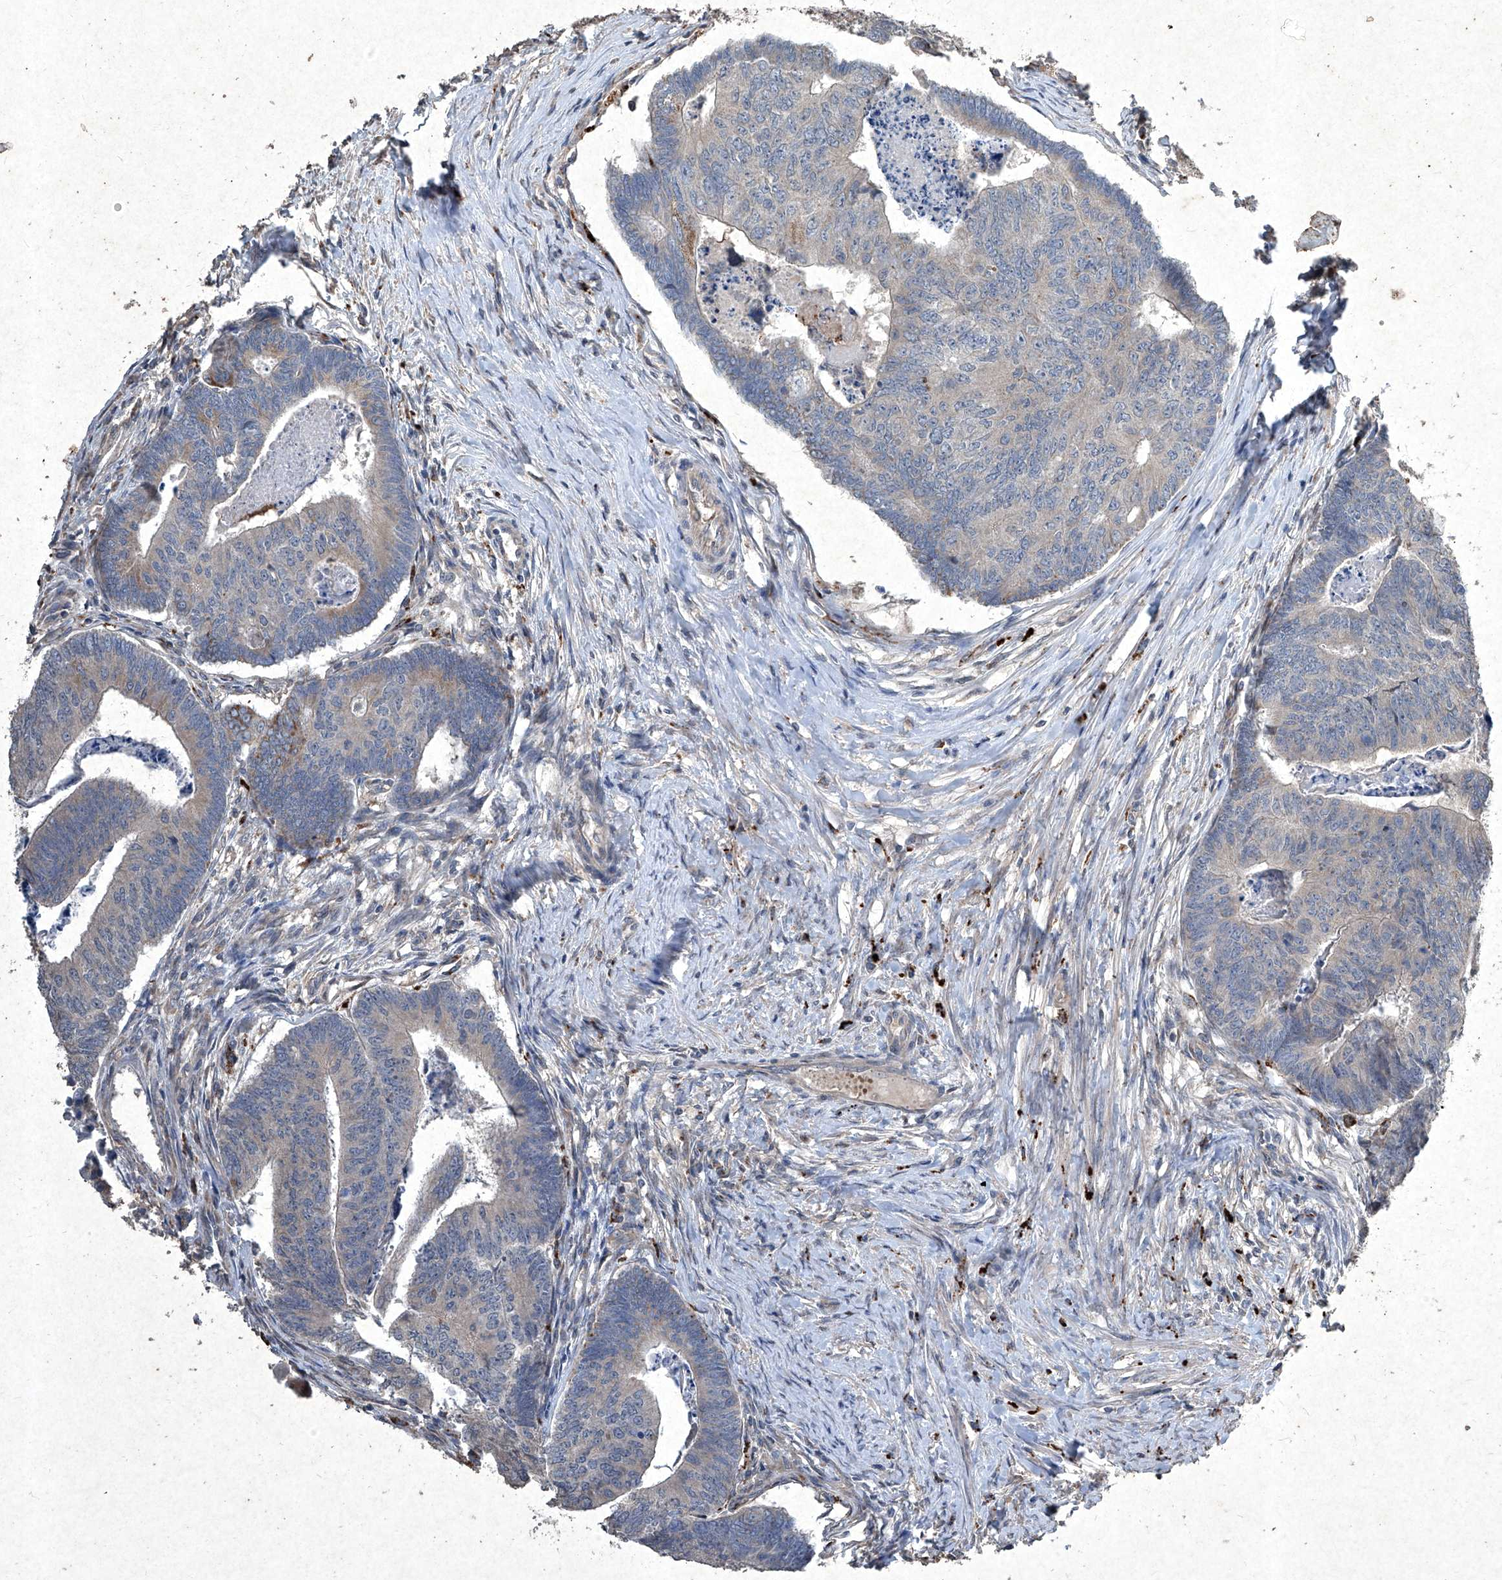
{"staining": {"intensity": "strong", "quantity": "<25%", "location": "cytoplasmic/membranous"}, "tissue": "colorectal cancer", "cell_type": "Tumor cells", "image_type": "cancer", "snomed": [{"axis": "morphology", "description": "Adenocarcinoma, NOS"}, {"axis": "topography", "description": "Colon"}], "caption": "Immunohistochemical staining of colorectal cancer (adenocarcinoma) demonstrates medium levels of strong cytoplasmic/membranous expression in about <25% of tumor cells.", "gene": "MED16", "patient": {"sex": "female", "age": 67}}